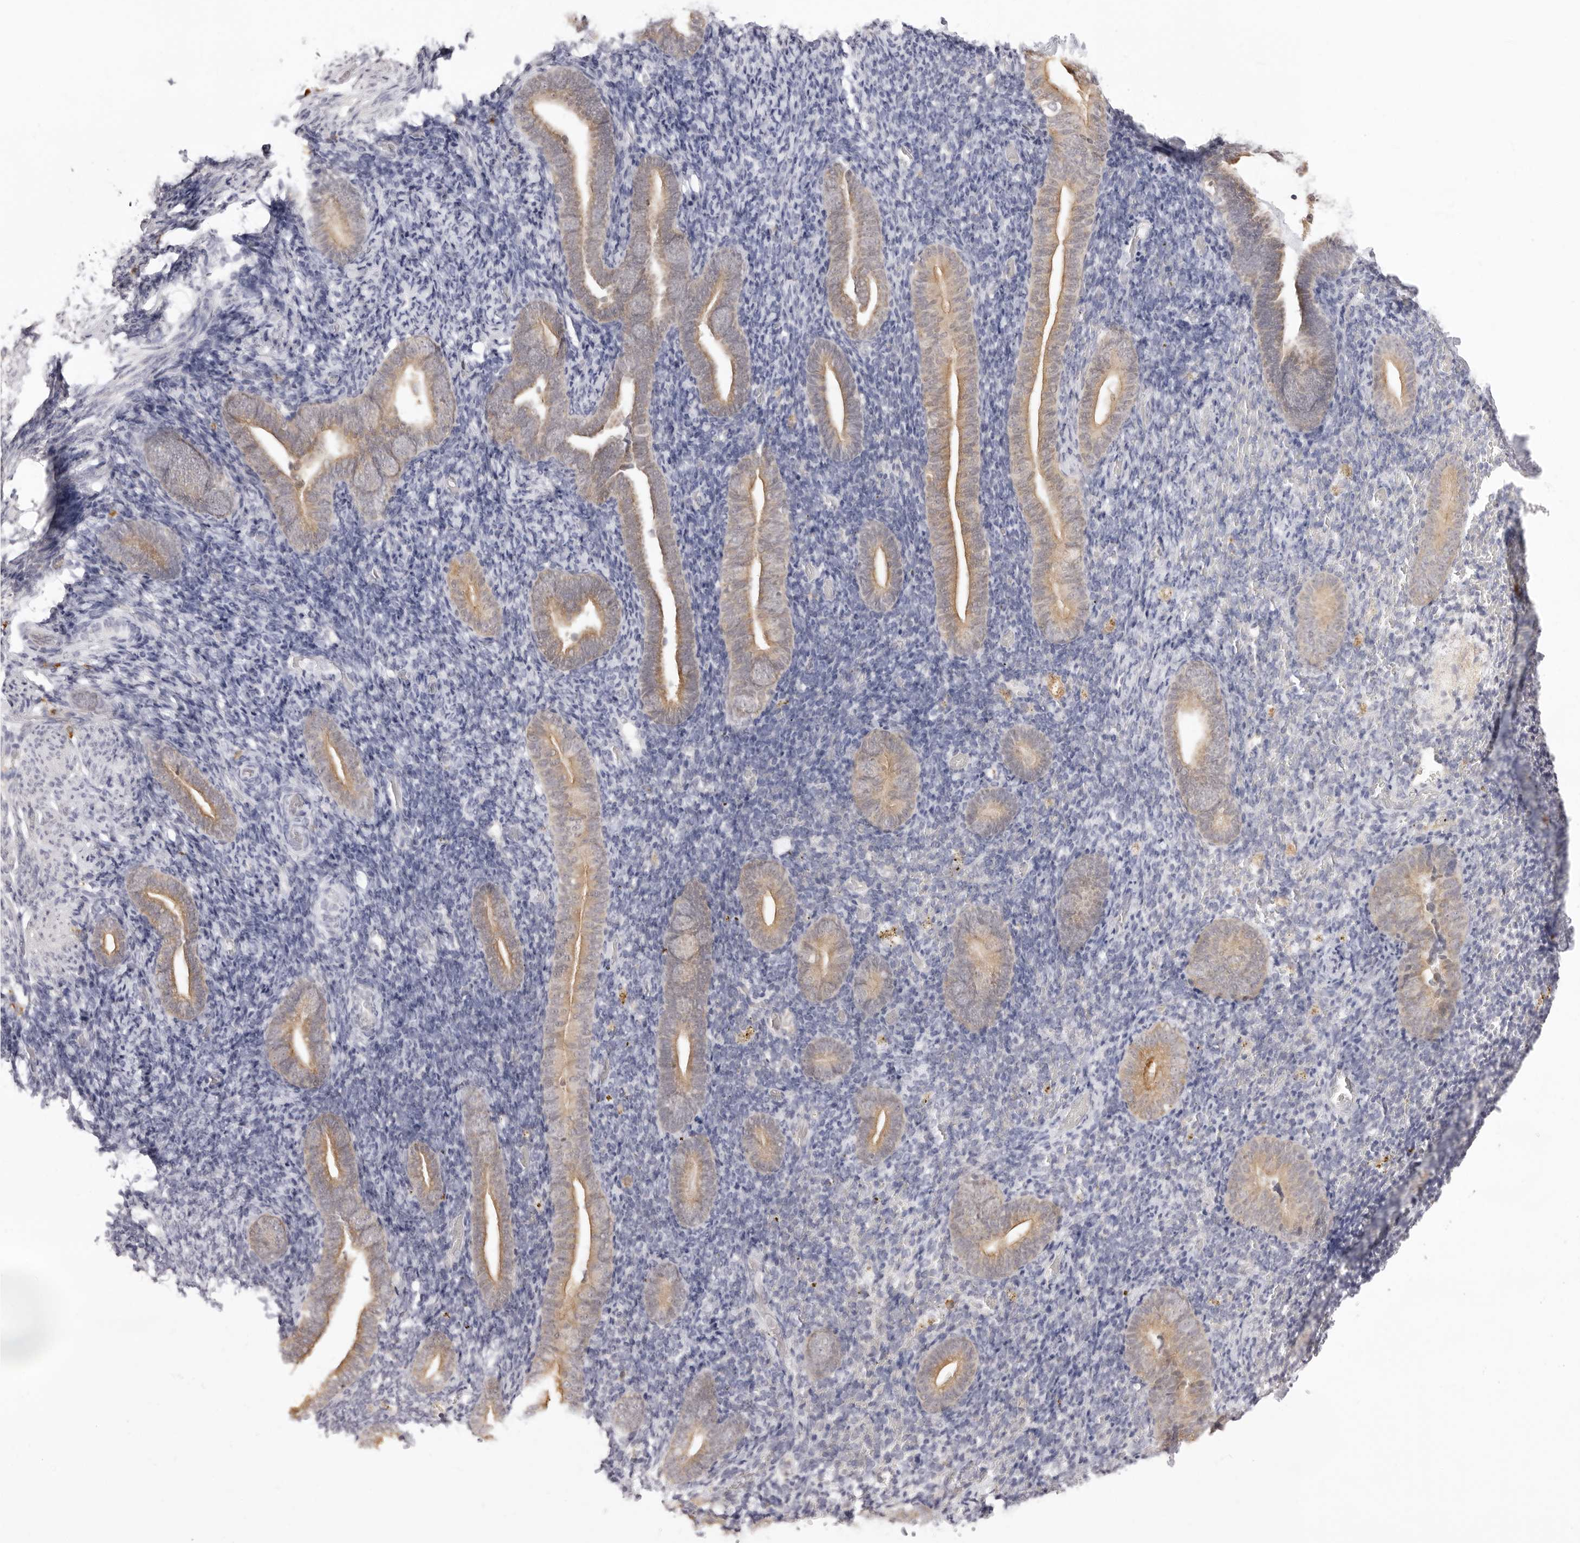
{"staining": {"intensity": "negative", "quantity": "none", "location": "none"}, "tissue": "endometrium", "cell_type": "Cells in endometrial stroma", "image_type": "normal", "snomed": [{"axis": "morphology", "description": "Normal tissue, NOS"}, {"axis": "topography", "description": "Endometrium"}], "caption": "There is no significant staining in cells in endometrial stroma of endometrium. The staining is performed using DAB (3,3'-diaminobenzidine) brown chromogen with nuclei counter-stained in using hematoxylin.", "gene": "FDPS", "patient": {"sex": "female", "age": 51}}